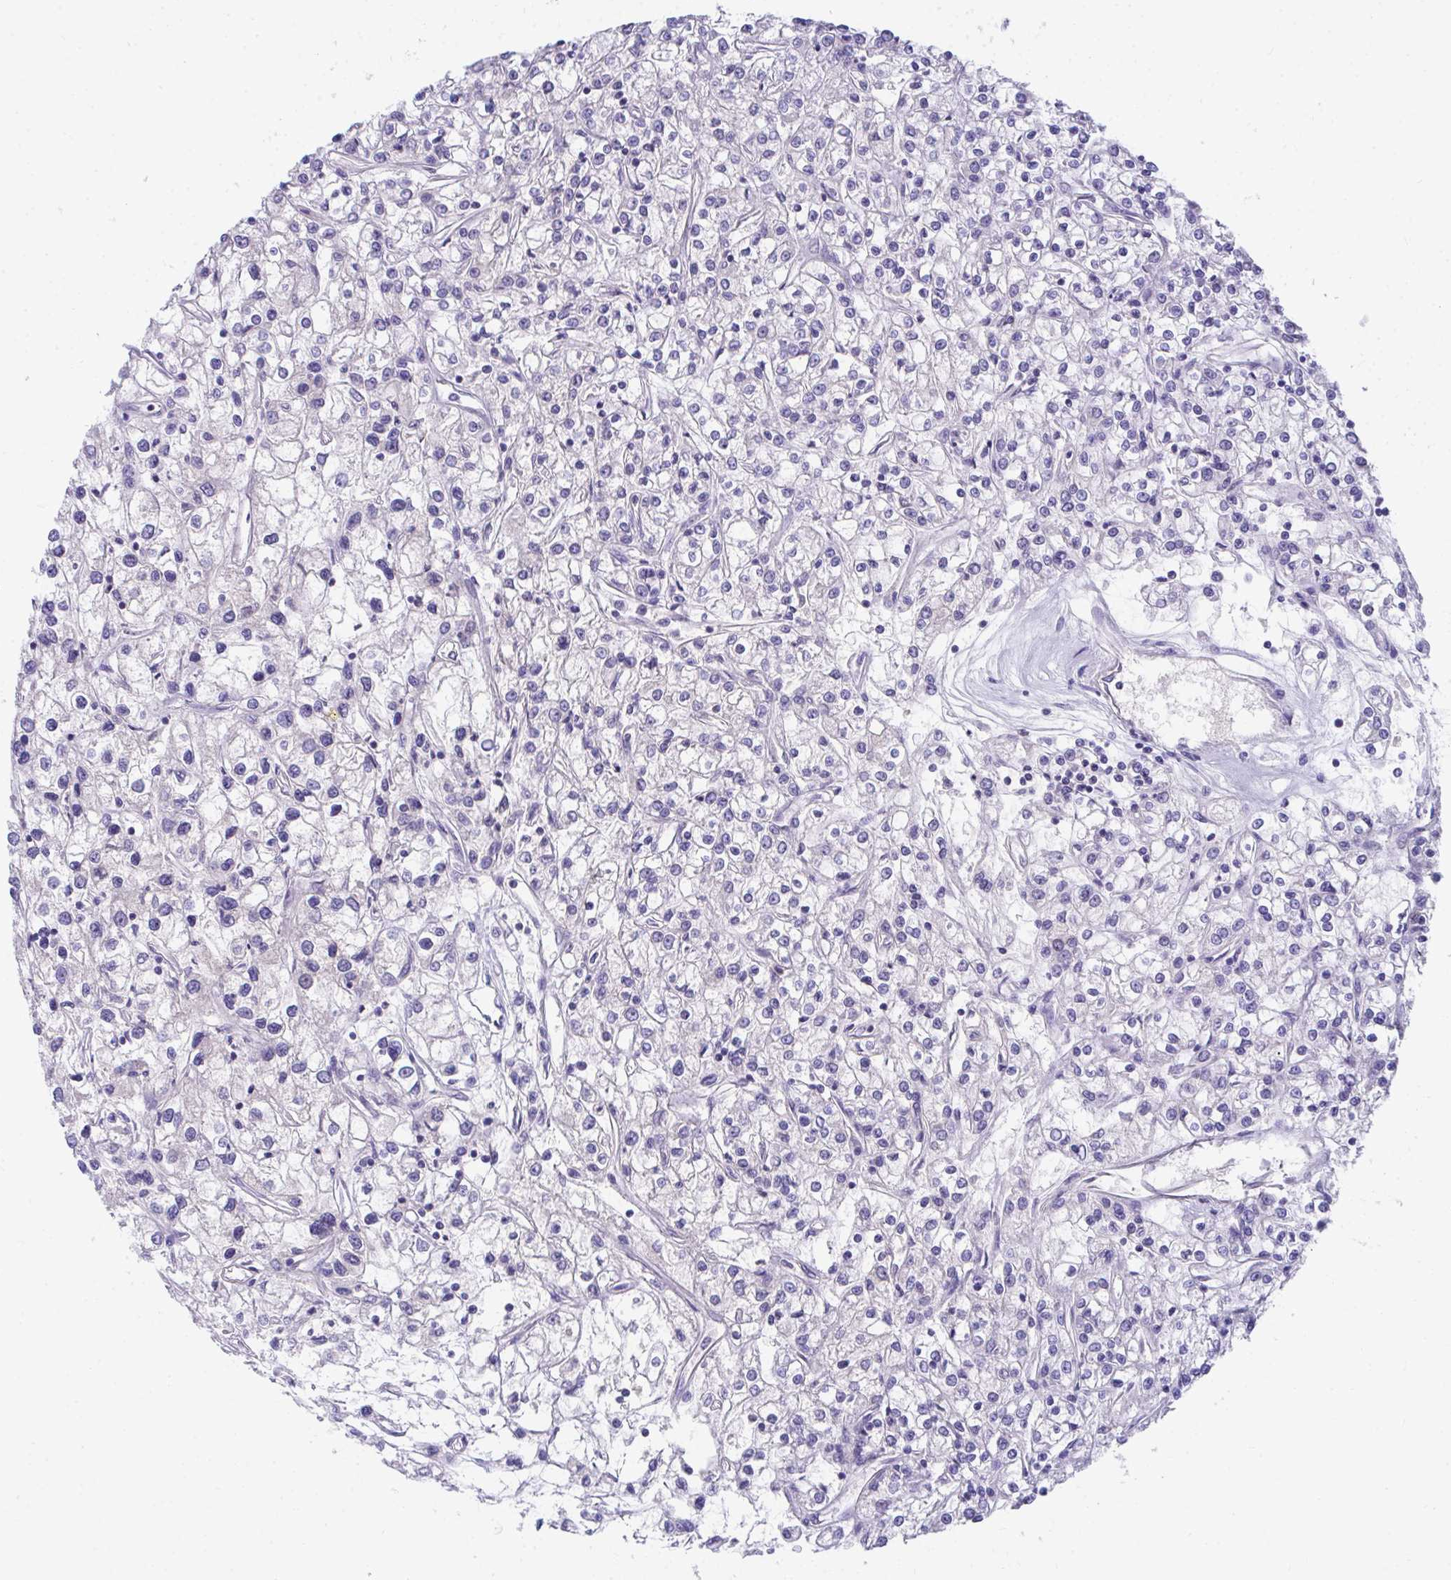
{"staining": {"intensity": "negative", "quantity": "none", "location": "none"}, "tissue": "renal cancer", "cell_type": "Tumor cells", "image_type": "cancer", "snomed": [{"axis": "morphology", "description": "Adenocarcinoma, NOS"}, {"axis": "topography", "description": "Kidney"}], "caption": "Immunohistochemical staining of human renal cancer (adenocarcinoma) exhibits no significant expression in tumor cells.", "gene": "COA5", "patient": {"sex": "female", "age": 59}}